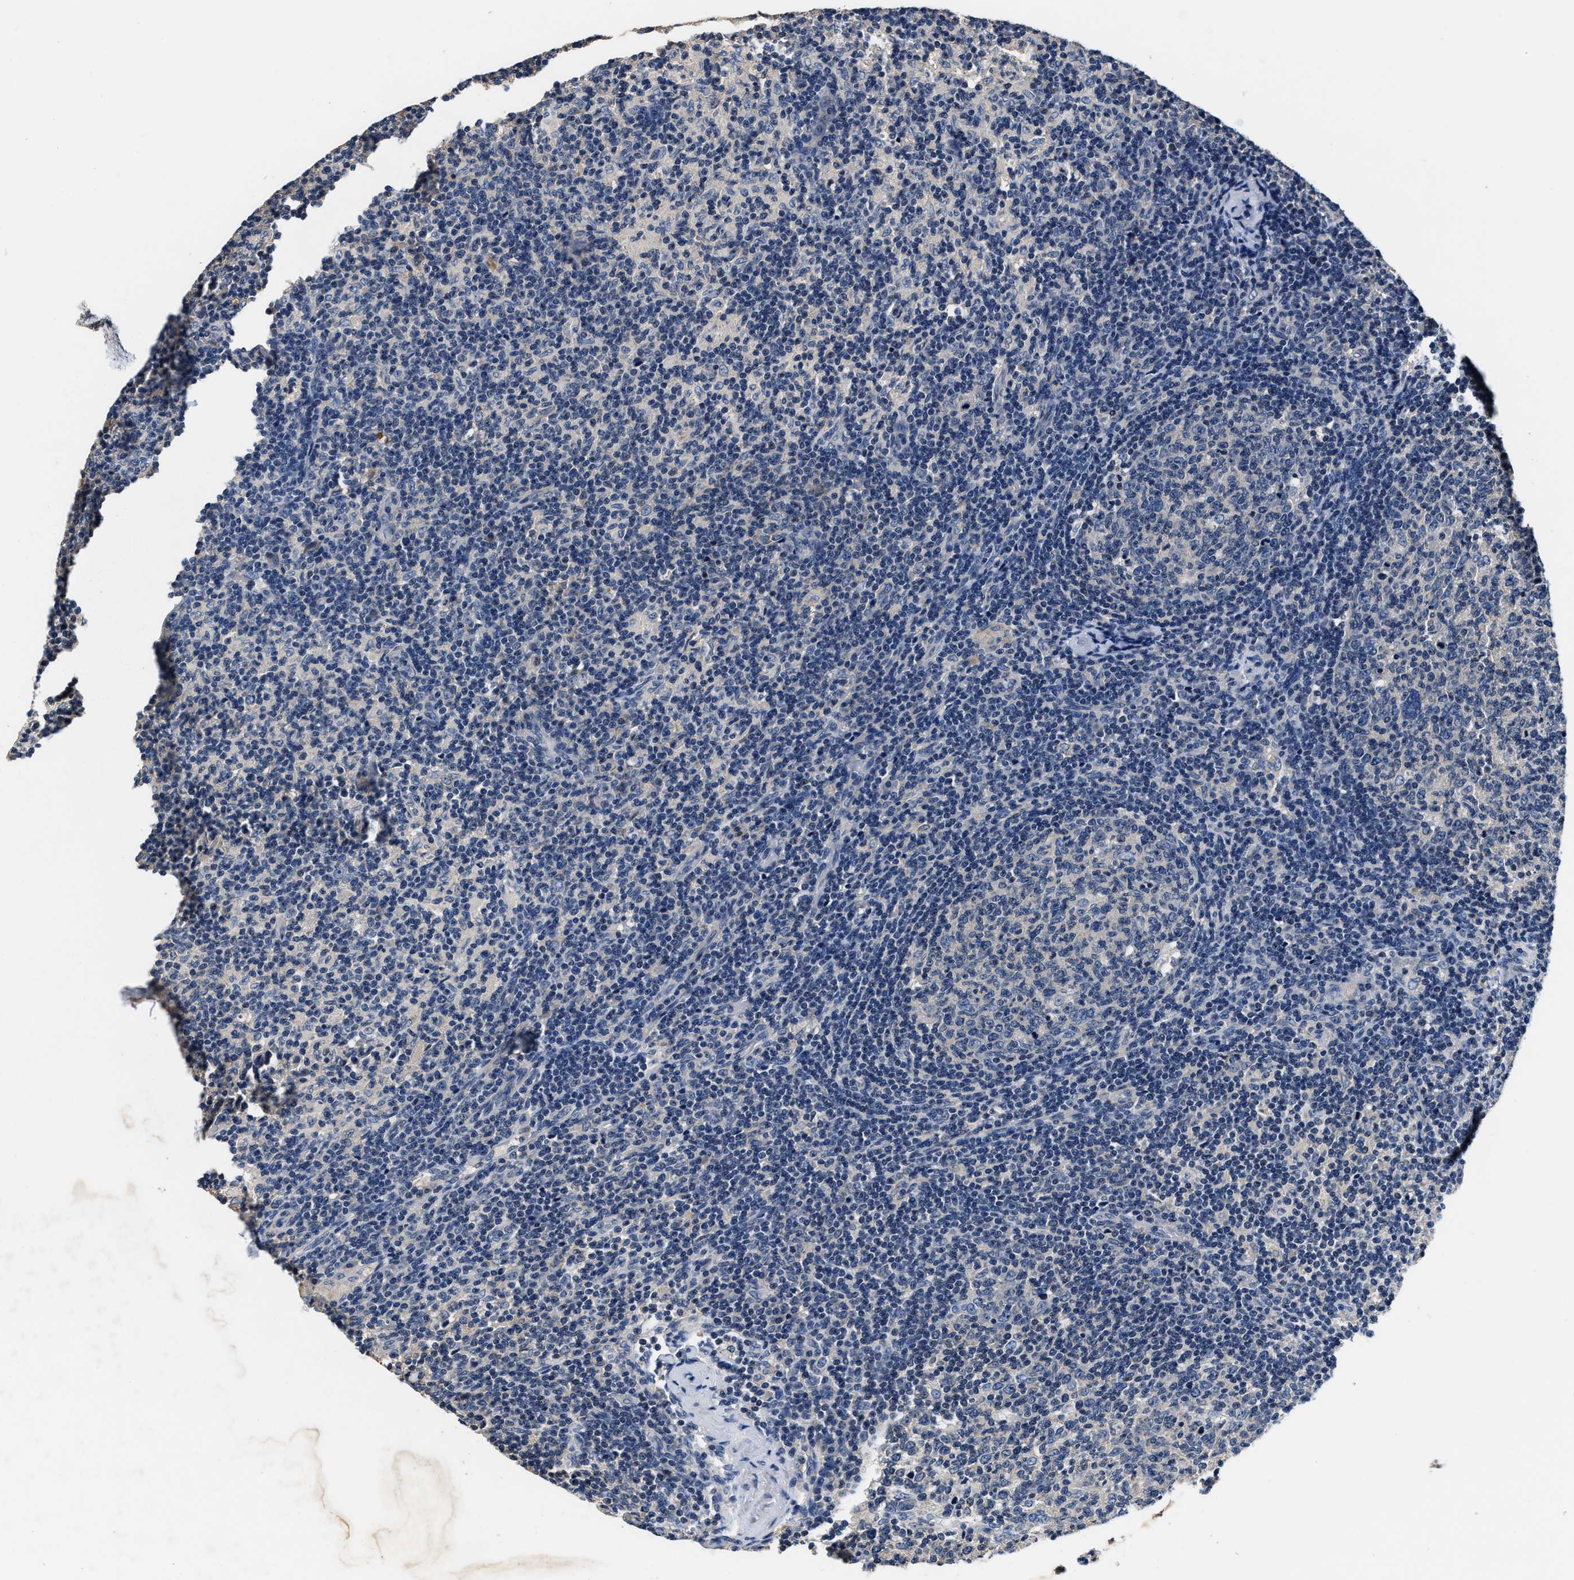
{"staining": {"intensity": "negative", "quantity": "none", "location": "none"}, "tissue": "lymph node", "cell_type": "Germinal center cells", "image_type": "normal", "snomed": [{"axis": "morphology", "description": "Normal tissue, NOS"}, {"axis": "morphology", "description": "Inflammation, NOS"}, {"axis": "topography", "description": "Lymph node"}], "caption": "There is no significant expression in germinal center cells of lymph node. The staining is performed using DAB (3,3'-diaminobenzidine) brown chromogen with nuclei counter-stained in using hematoxylin.", "gene": "ANKIB1", "patient": {"sex": "male", "age": 55}}